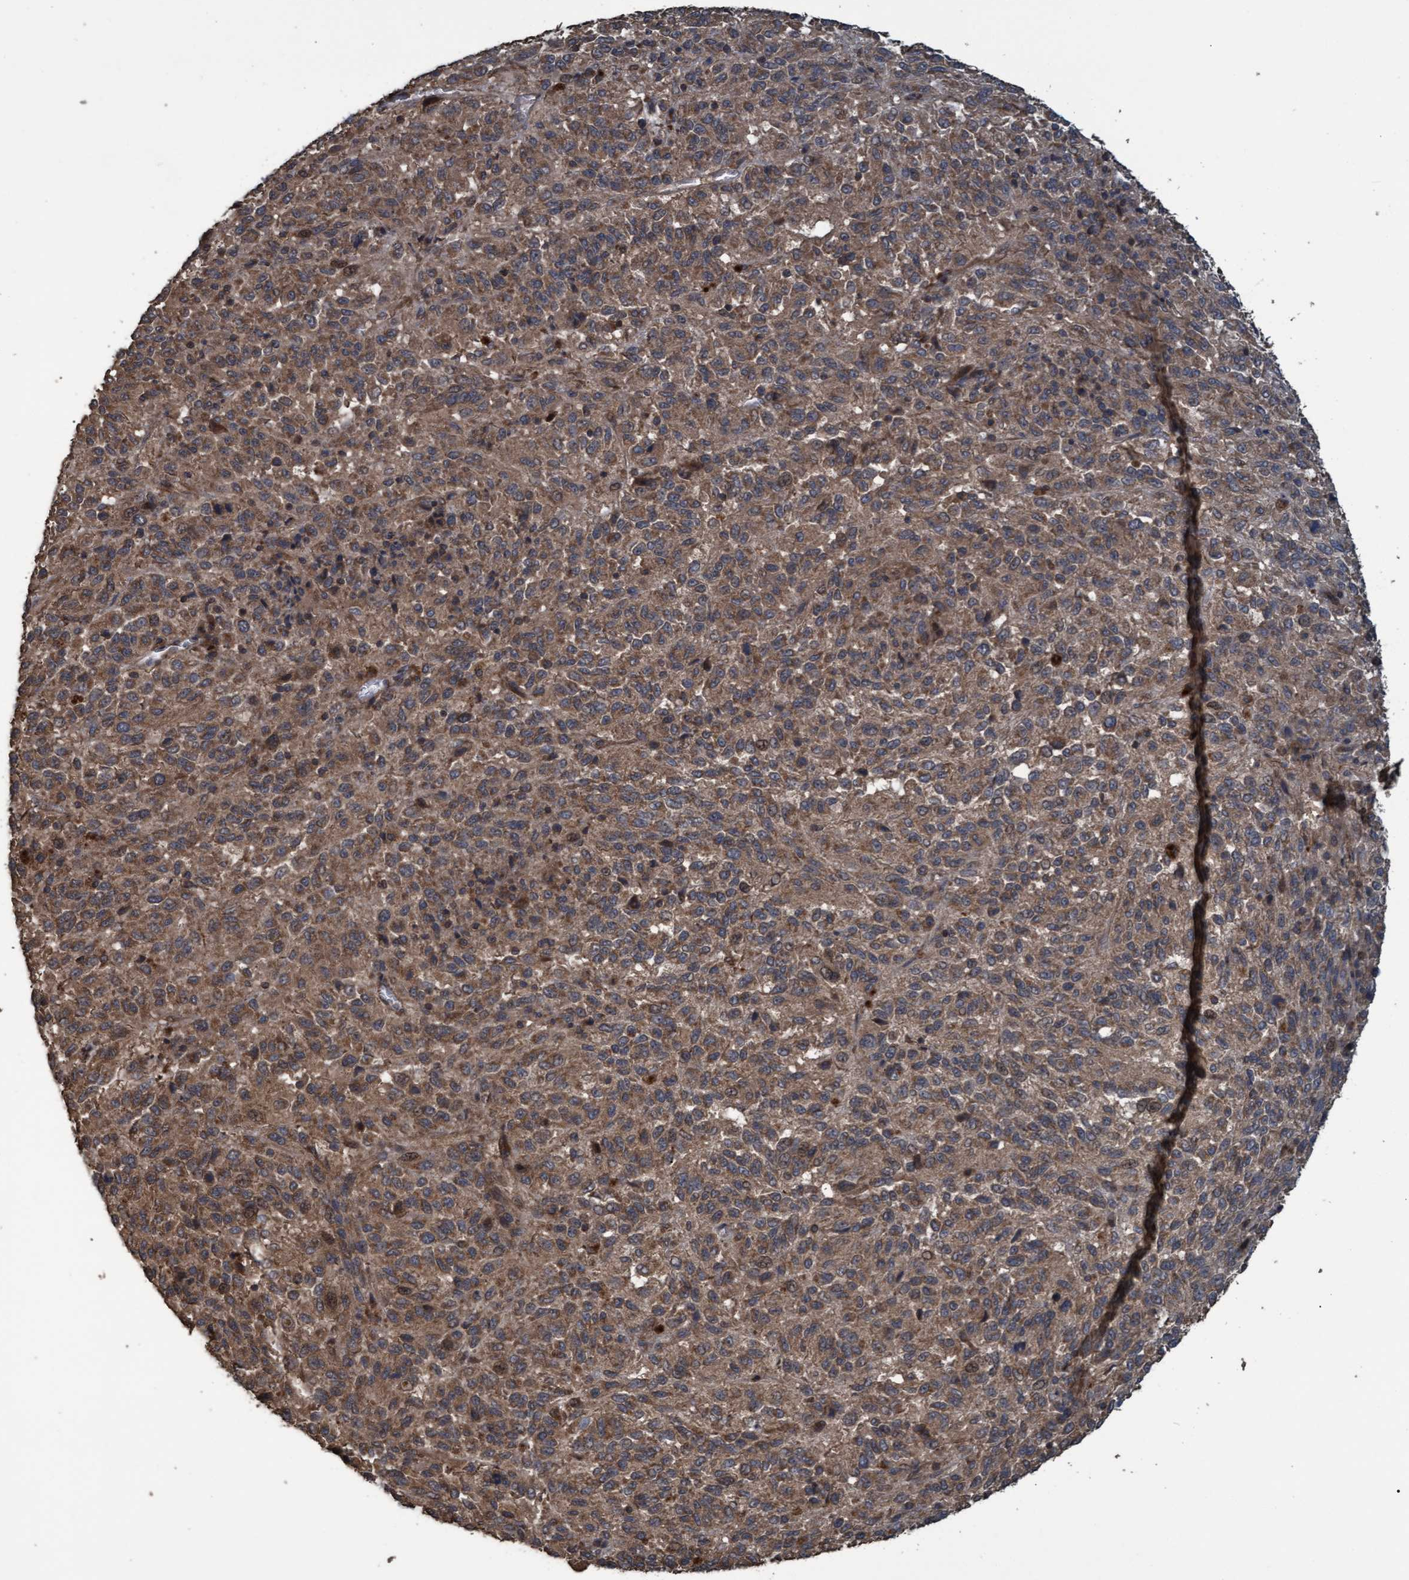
{"staining": {"intensity": "moderate", "quantity": ">75%", "location": "cytoplasmic/membranous"}, "tissue": "melanoma", "cell_type": "Tumor cells", "image_type": "cancer", "snomed": [{"axis": "morphology", "description": "Malignant melanoma, Metastatic site"}, {"axis": "topography", "description": "Lung"}], "caption": "High-magnification brightfield microscopy of malignant melanoma (metastatic site) stained with DAB (3,3'-diaminobenzidine) (brown) and counterstained with hematoxylin (blue). tumor cells exhibit moderate cytoplasmic/membranous staining is present in approximately>75% of cells.", "gene": "GGT6", "patient": {"sex": "male", "age": 64}}